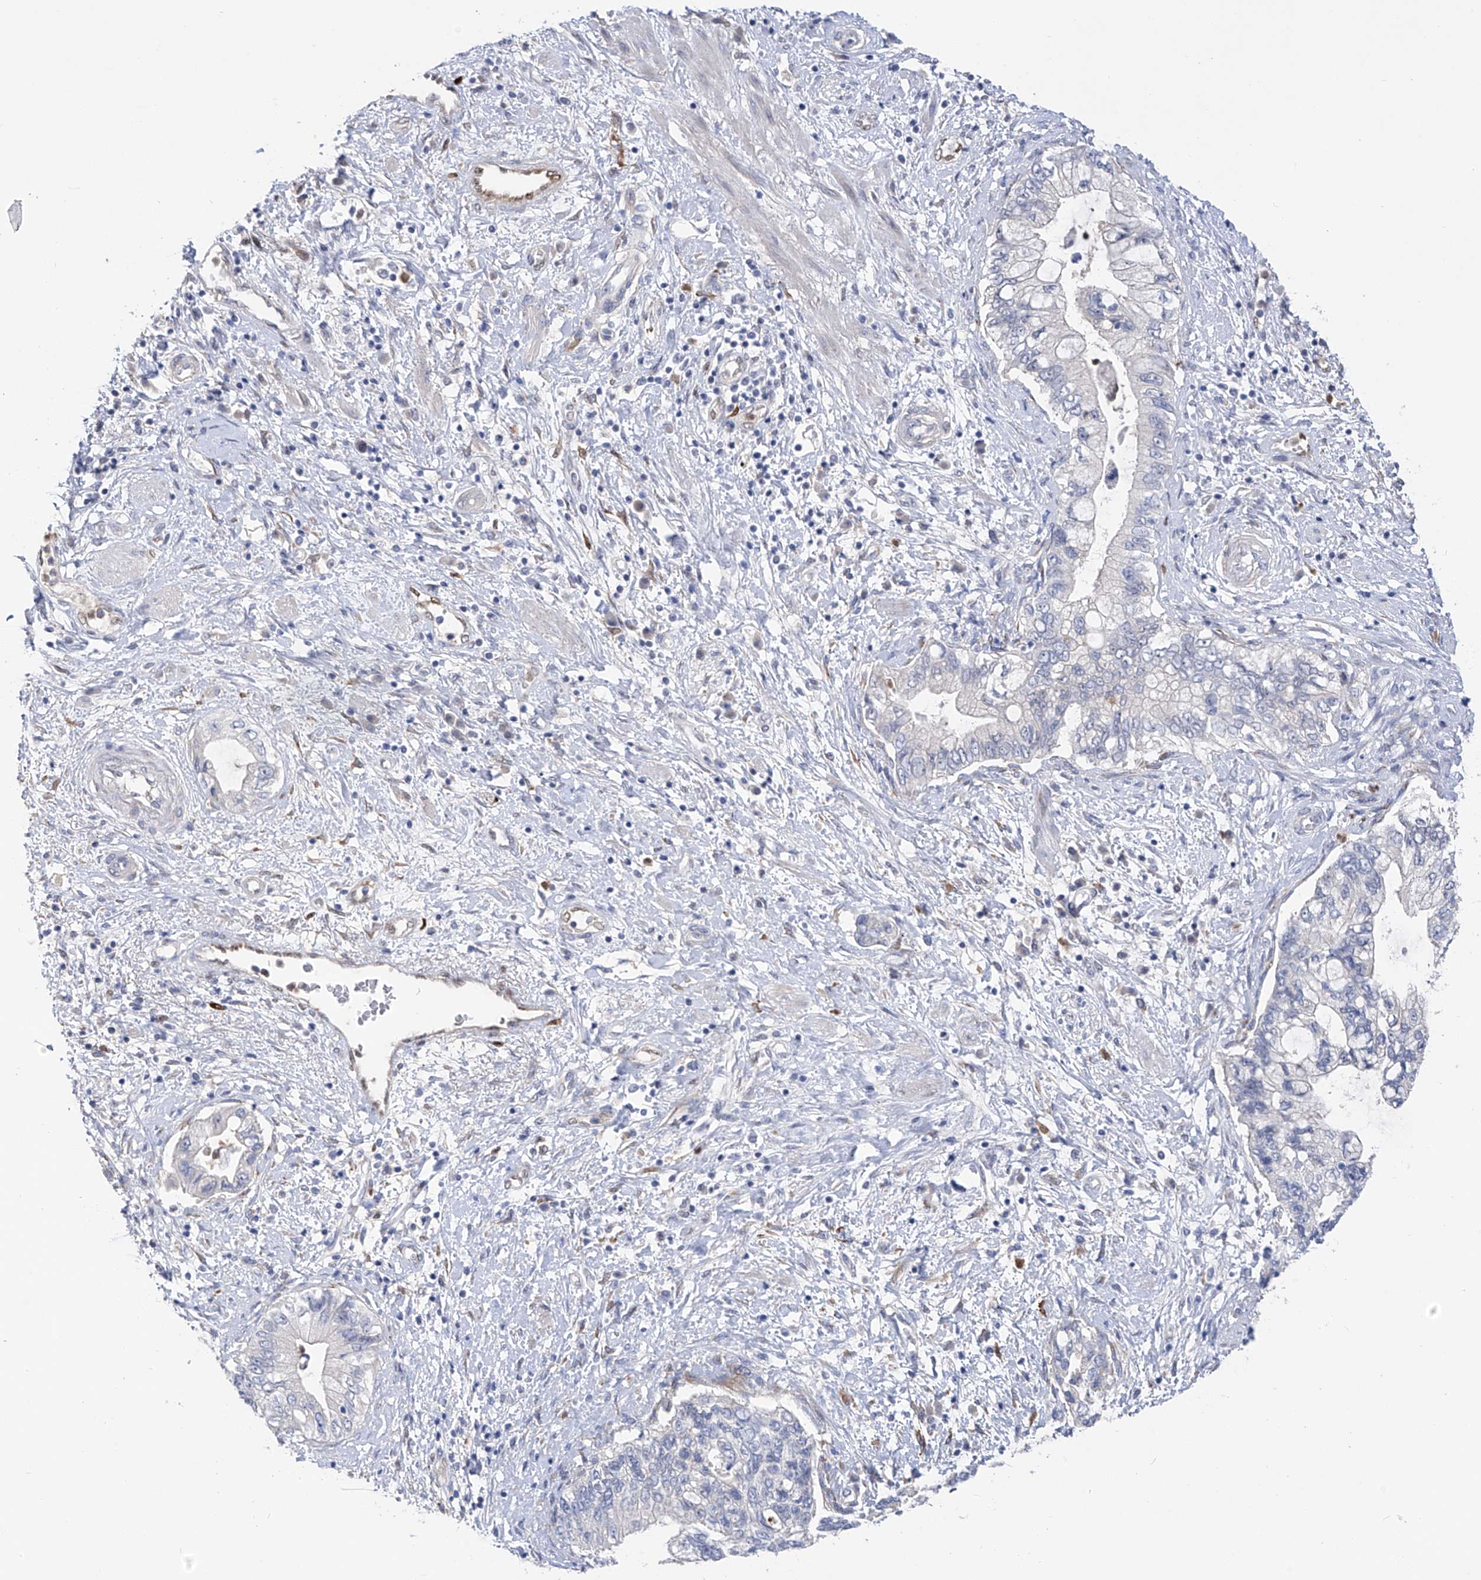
{"staining": {"intensity": "negative", "quantity": "none", "location": "none"}, "tissue": "pancreatic cancer", "cell_type": "Tumor cells", "image_type": "cancer", "snomed": [{"axis": "morphology", "description": "Adenocarcinoma, NOS"}, {"axis": "topography", "description": "Pancreas"}], "caption": "Protein analysis of adenocarcinoma (pancreatic) displays no significant staining in tumor cells.", "gene": "PHF20", "patient": {"sex": "female", "age": 73}}